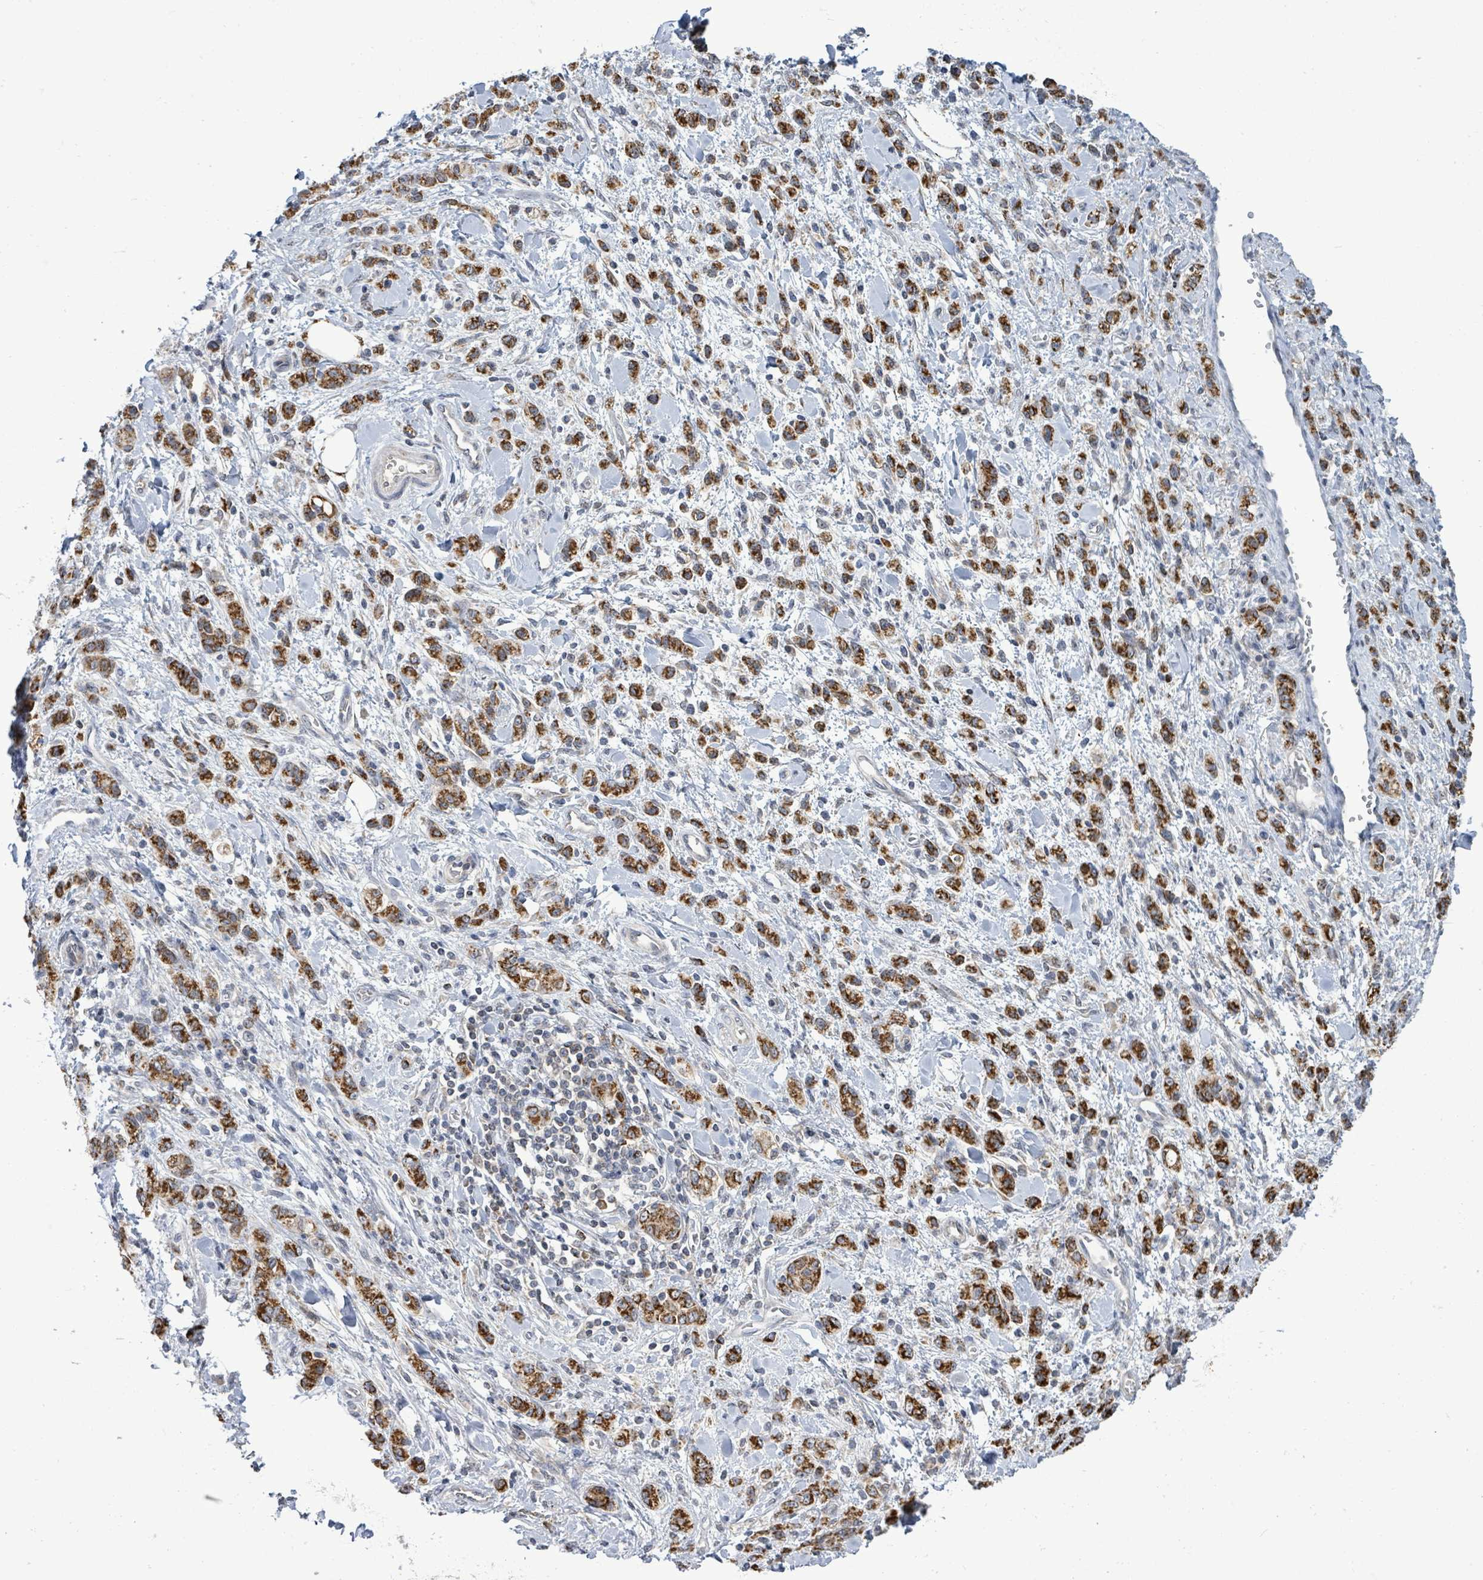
{"staining": {"intensity": "strong", "quantity": ">75%", "location": "cytoplasmic/membranous"}, "tissue": "stomach cancer", "cell_type": "Tumor cells", "image_type": "cancer", "snomed": [{"axis": "morphology", "description": "Adenocarcinoma, NOS"}, {"axis": "topography", "description": "Stomach"}], "caption": "Immunohistochemical staining of stomach cancer (adenocarcinoma) shows high levels of strong cytoplasmic/membranous protein positivity in about >75% of tumor cells. The protein of interest is shown in brown color, while the nuclei are stained blue.", "gene": "COQ10B", "patient": {"sex": "male", "age": 77}}